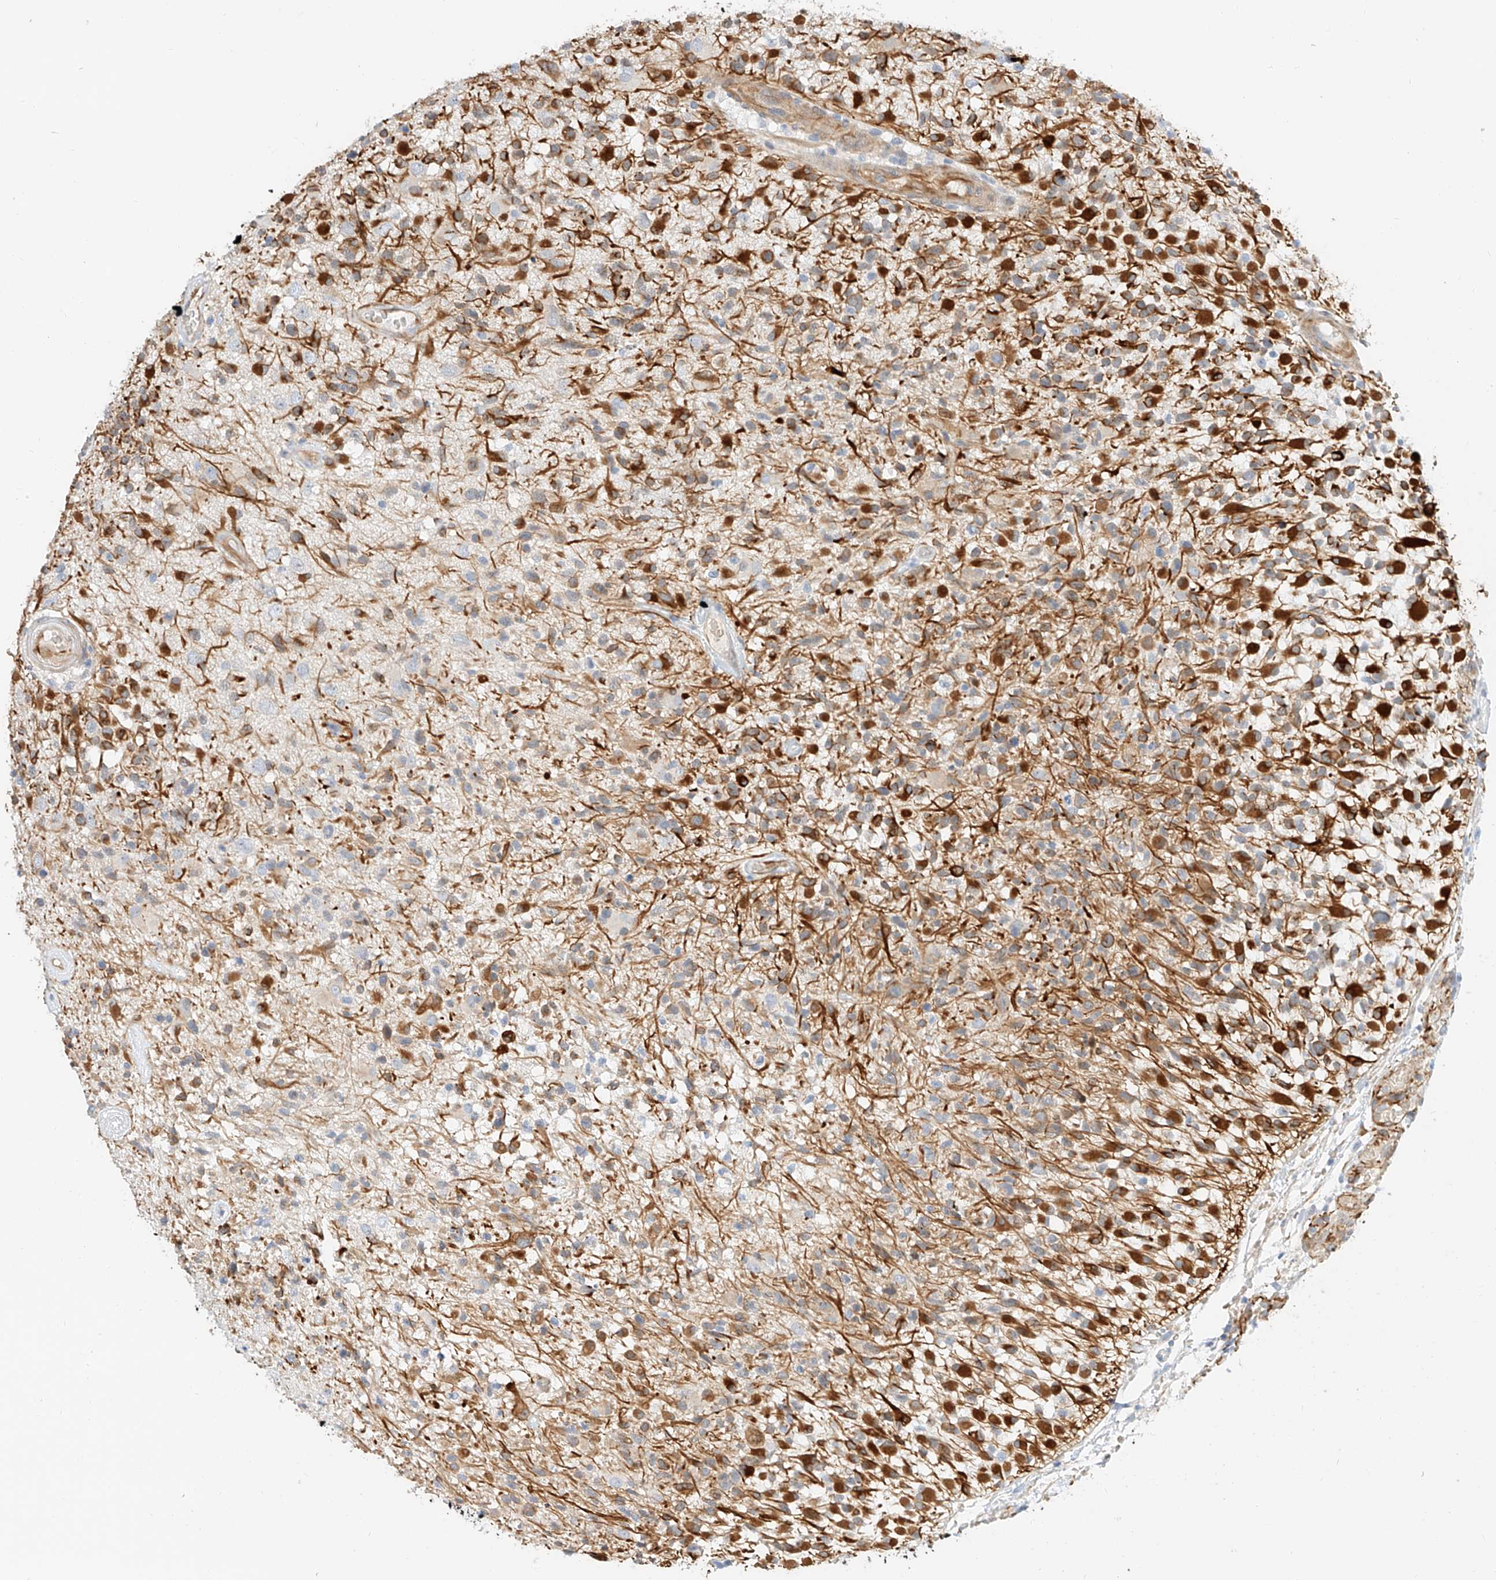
{"staining": {"intensity": "moderate", "quantity": "25%-75%", "location": "cytoplasmic/membranous"}, "tissue": "glioma", "cell_type": "Tumor cells", "image_type": "cancer", "snomed": [{"axis": "morphology", "description": "Glioma, malignant, High grade"}, {"axis": "morphology", "description": "Glioblastoma, NOS"}, {"axis": "topography", "description": "Brain"}], "caption": "IHC of human glioma demonstrates medium levels of moderate cytoplasmic/membranous staining in approximately 25%-75% of tumor cells.", "gene": "CDCP2", "patient": {"sex": "male", "age": 60}}